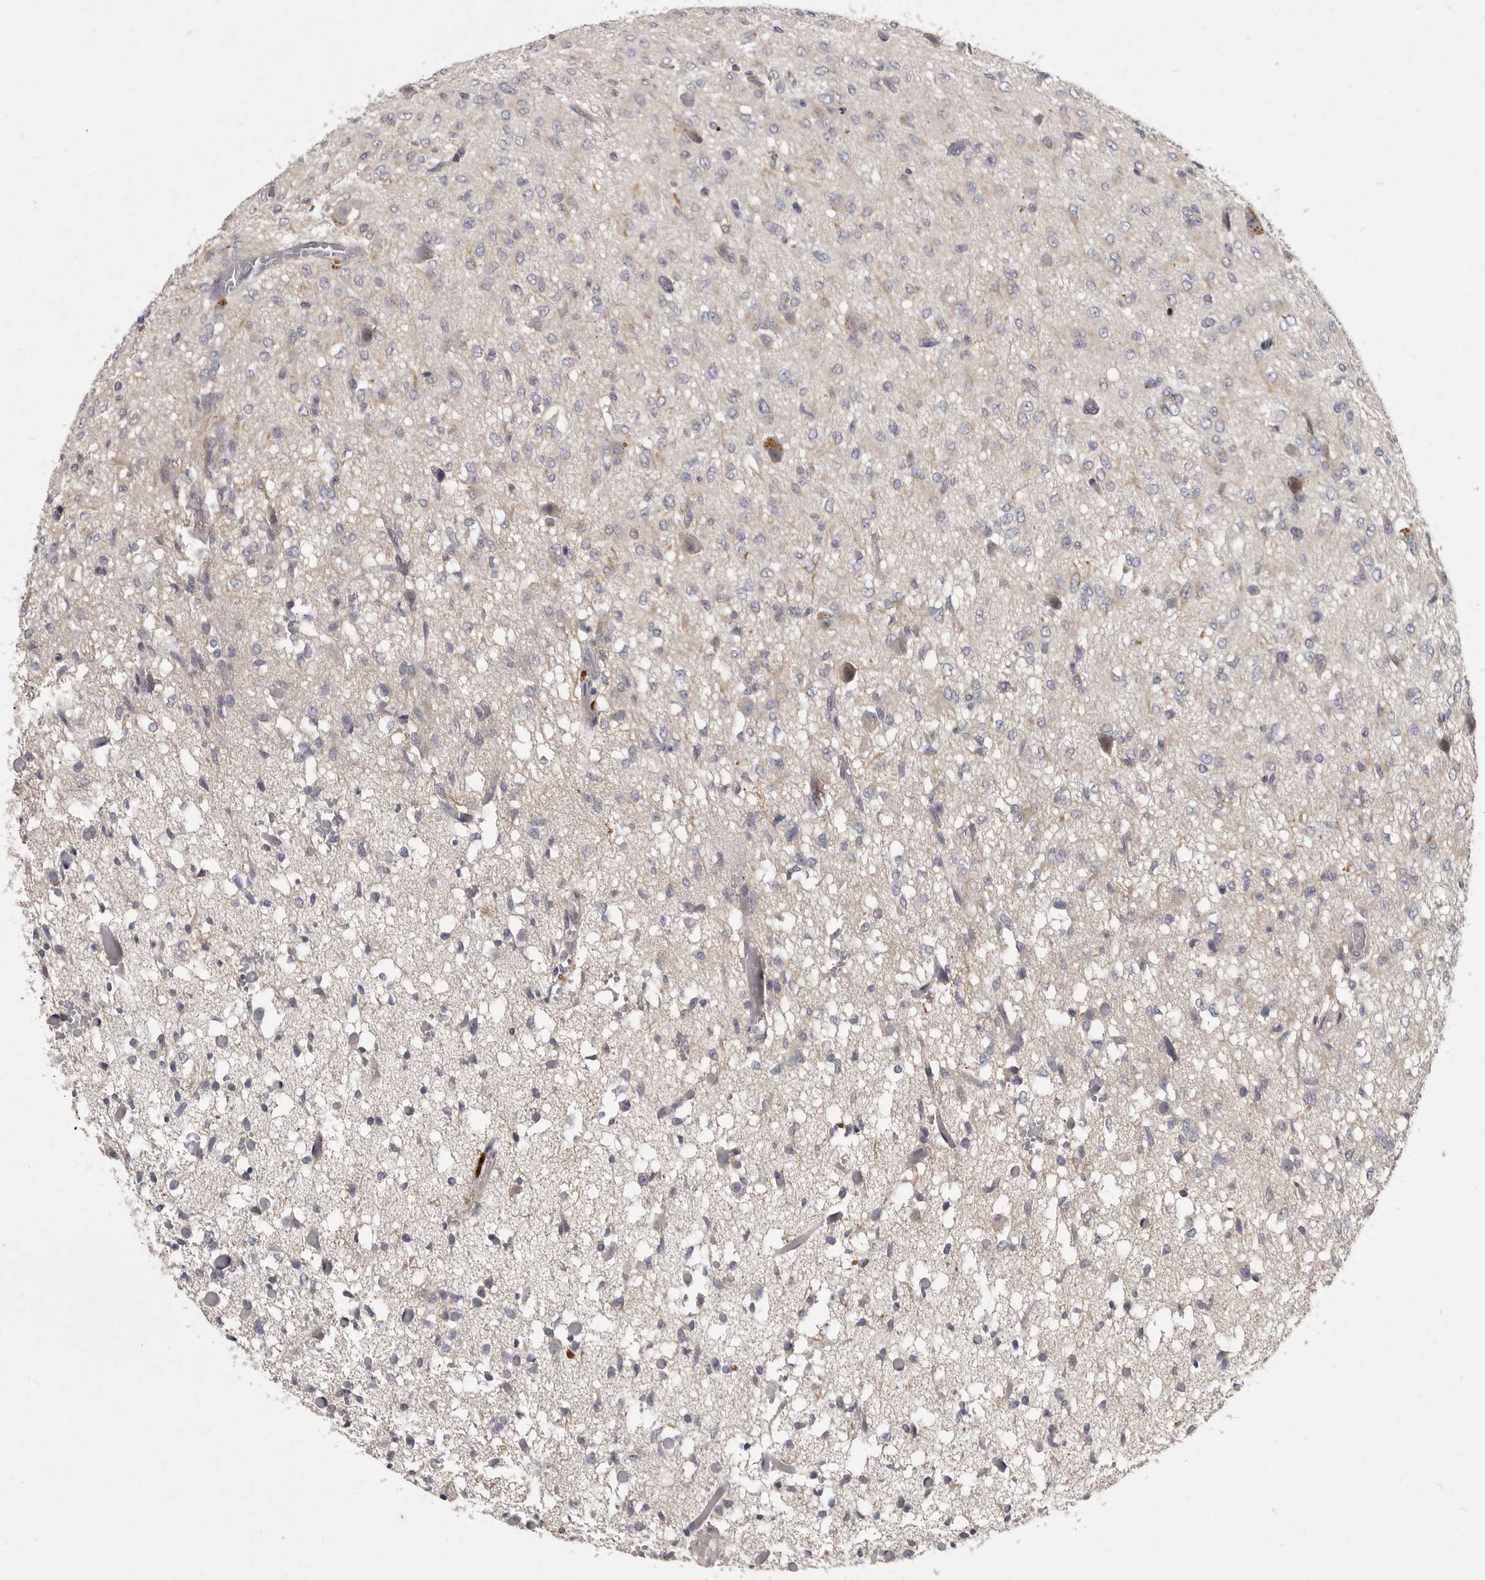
{"staining": {"intensity": "negative", "quantity": "none", "location": "none"}, "tissue": "glioma", "cell_type": "Tumor cells", "image_type": "cancer", "snomed": [{"axis": "morphology", "description": "Glioma, malignant, High grade"}, {"axis": "topography", "description": "Brain"}], "caption": "Glioma was stained to show a protein in brown. There is no significant staining in tumor cells.", "gene": "SLC22A1", "patient": {"sex": "female", "age": 59}}